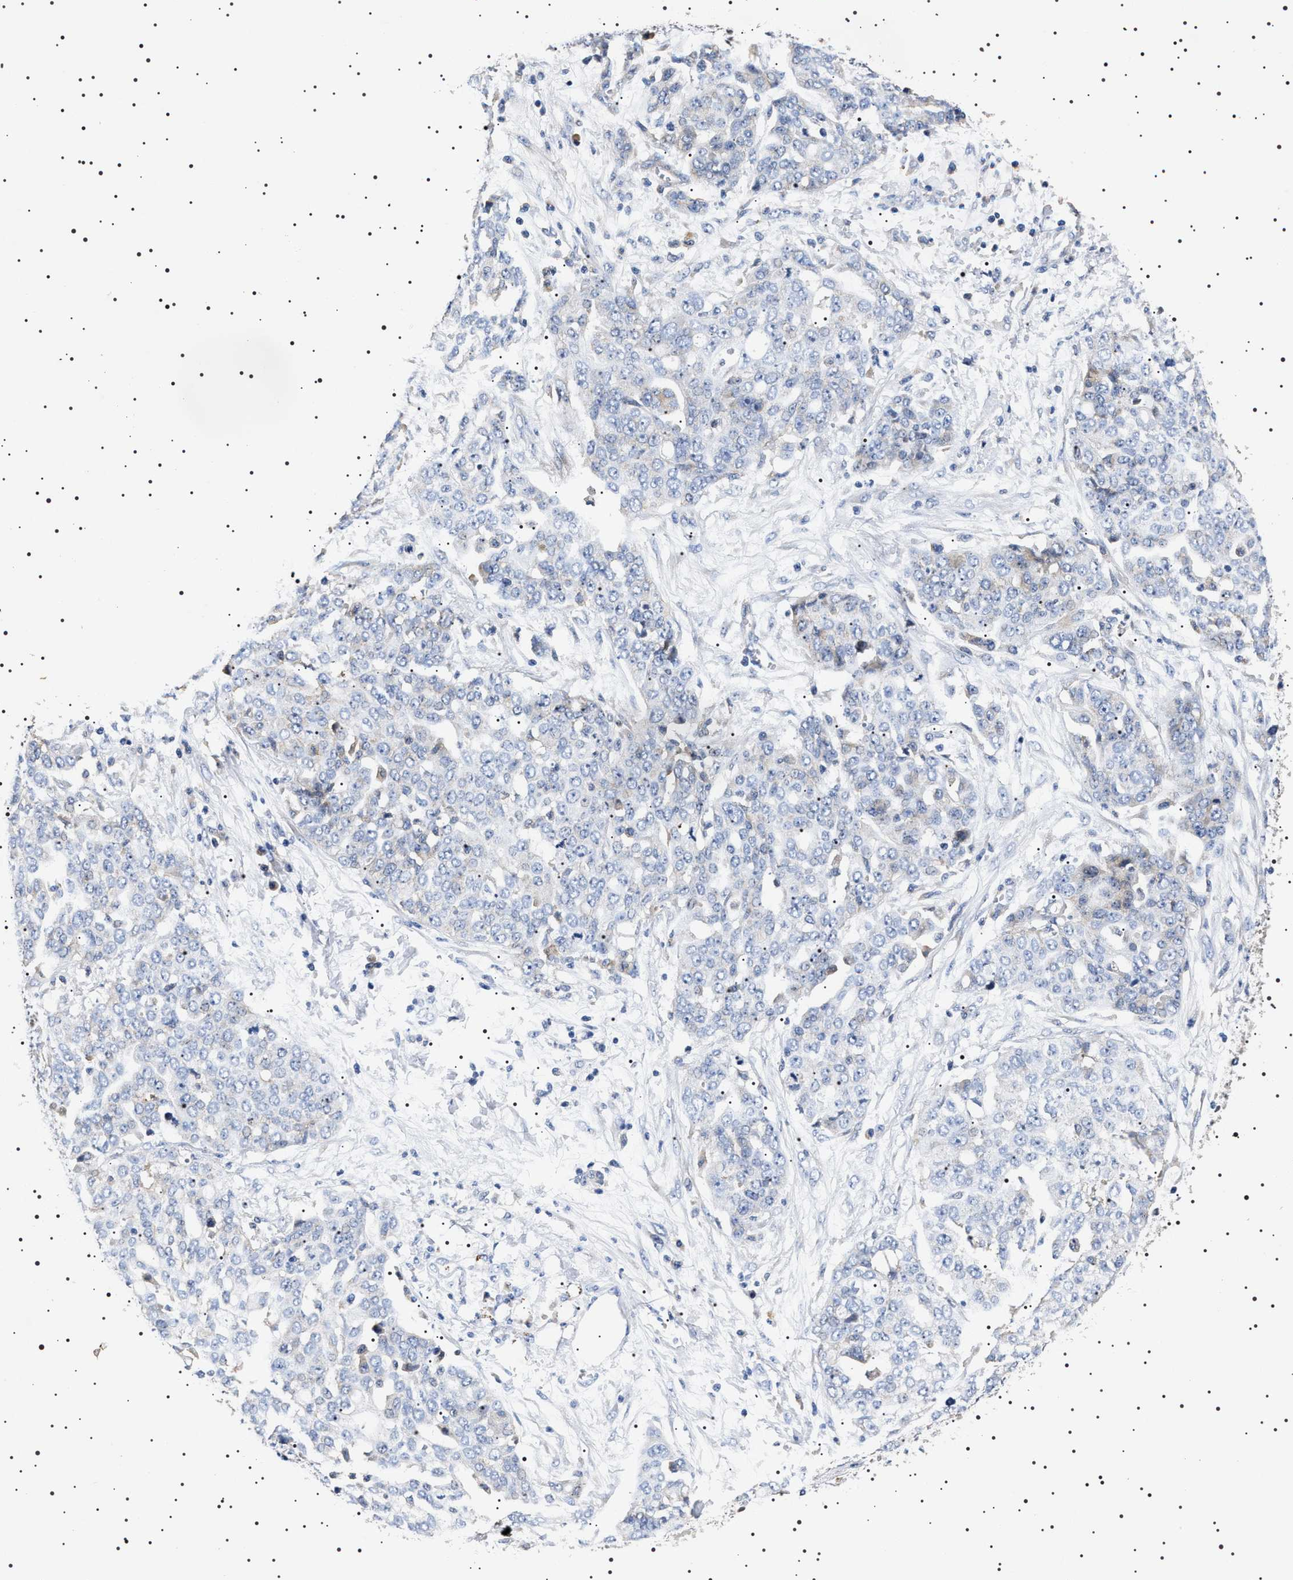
{"staining": {"intensity": "negative", "quantity": "none", "location": "none"}, "tissue": "ovarian cancer", "cell_type": "Tumor cells", "image_type": "cancer", "snomed": [{"axis": "morphology", "description": "Cystadenocarcinoma, serous, NOS"}, {"axis": "topography", "description": "Soft tissue"}, {"axis": "topography", "description": "Ovary"}], "caption": "Immunohistochemistry (IHC) image of neoplastic tissue: human serous cystadenocarcinoma (ovarian) stained with DAB (3,3'-diaminobenzidine) displays no significant protein positivity in tumor cells.", "gene": "SLC4A7", "patient": {"sex": "female", "age": 57}}